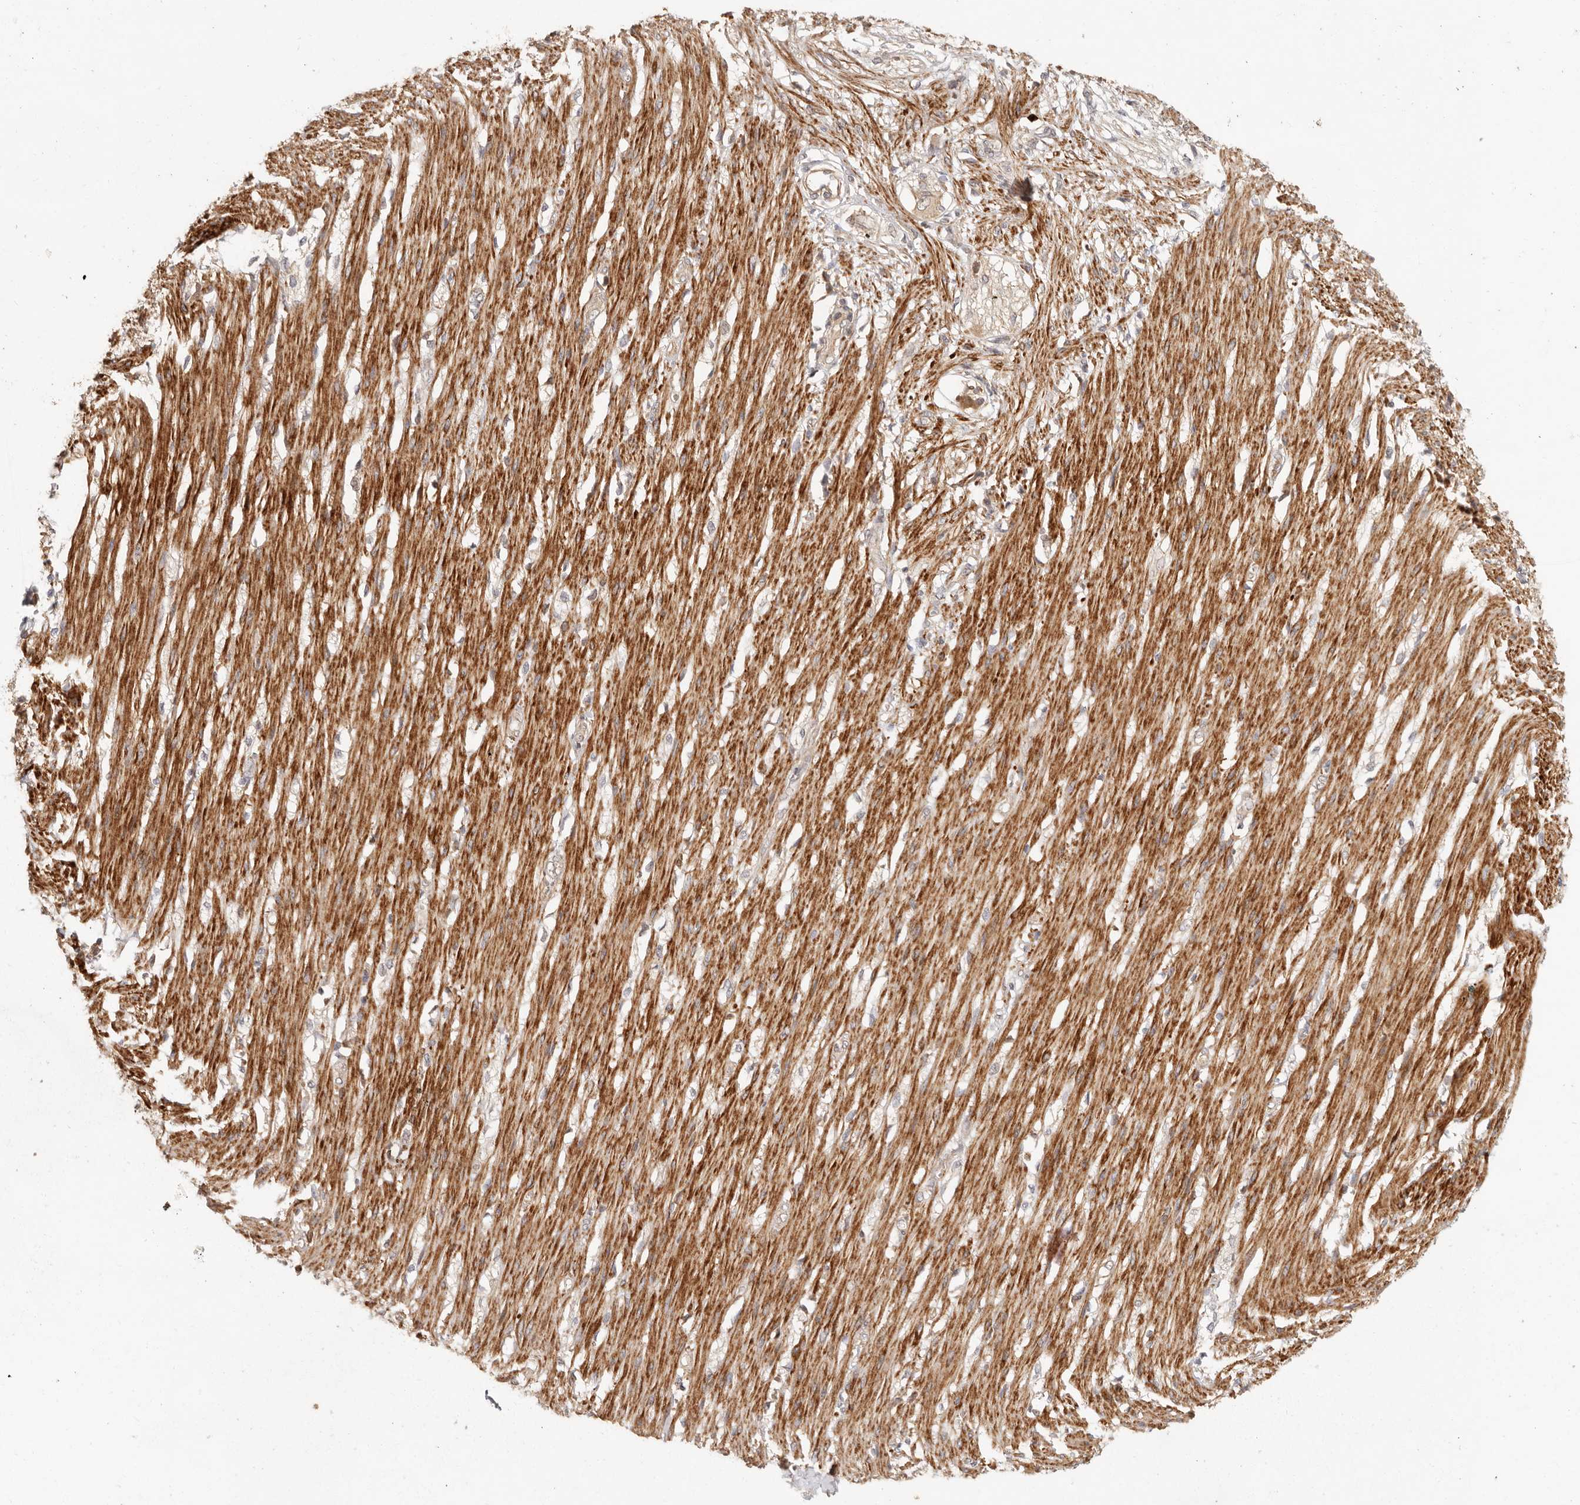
{"staining": {"intensity": "moderate", "quantity": ">75%", "location": "cytoplasmic/membranous"}, "tissue": "smooth muscle", "cell_type": "Smooth muscle cells", "image_type": "normal", "snomed": [{"axis": "morphology", "description": "Normal tissue, NOS"}, {"axis": "morphology", "description": "Adenocarcinoma, NOS"}, {"axis": "topography", "description": "Colon"}, {"axis": "topography", "description": "Peripheral nerve tissue"}], "caption": "Immunohistochemical staining of benign human smooth muscle shows moderate cytoplasmic/membranous protein positivity in approximately >75% of smooth muscle cells.", "gene": "VIPR1", "patient": {"sex": "male", "age": 14}}